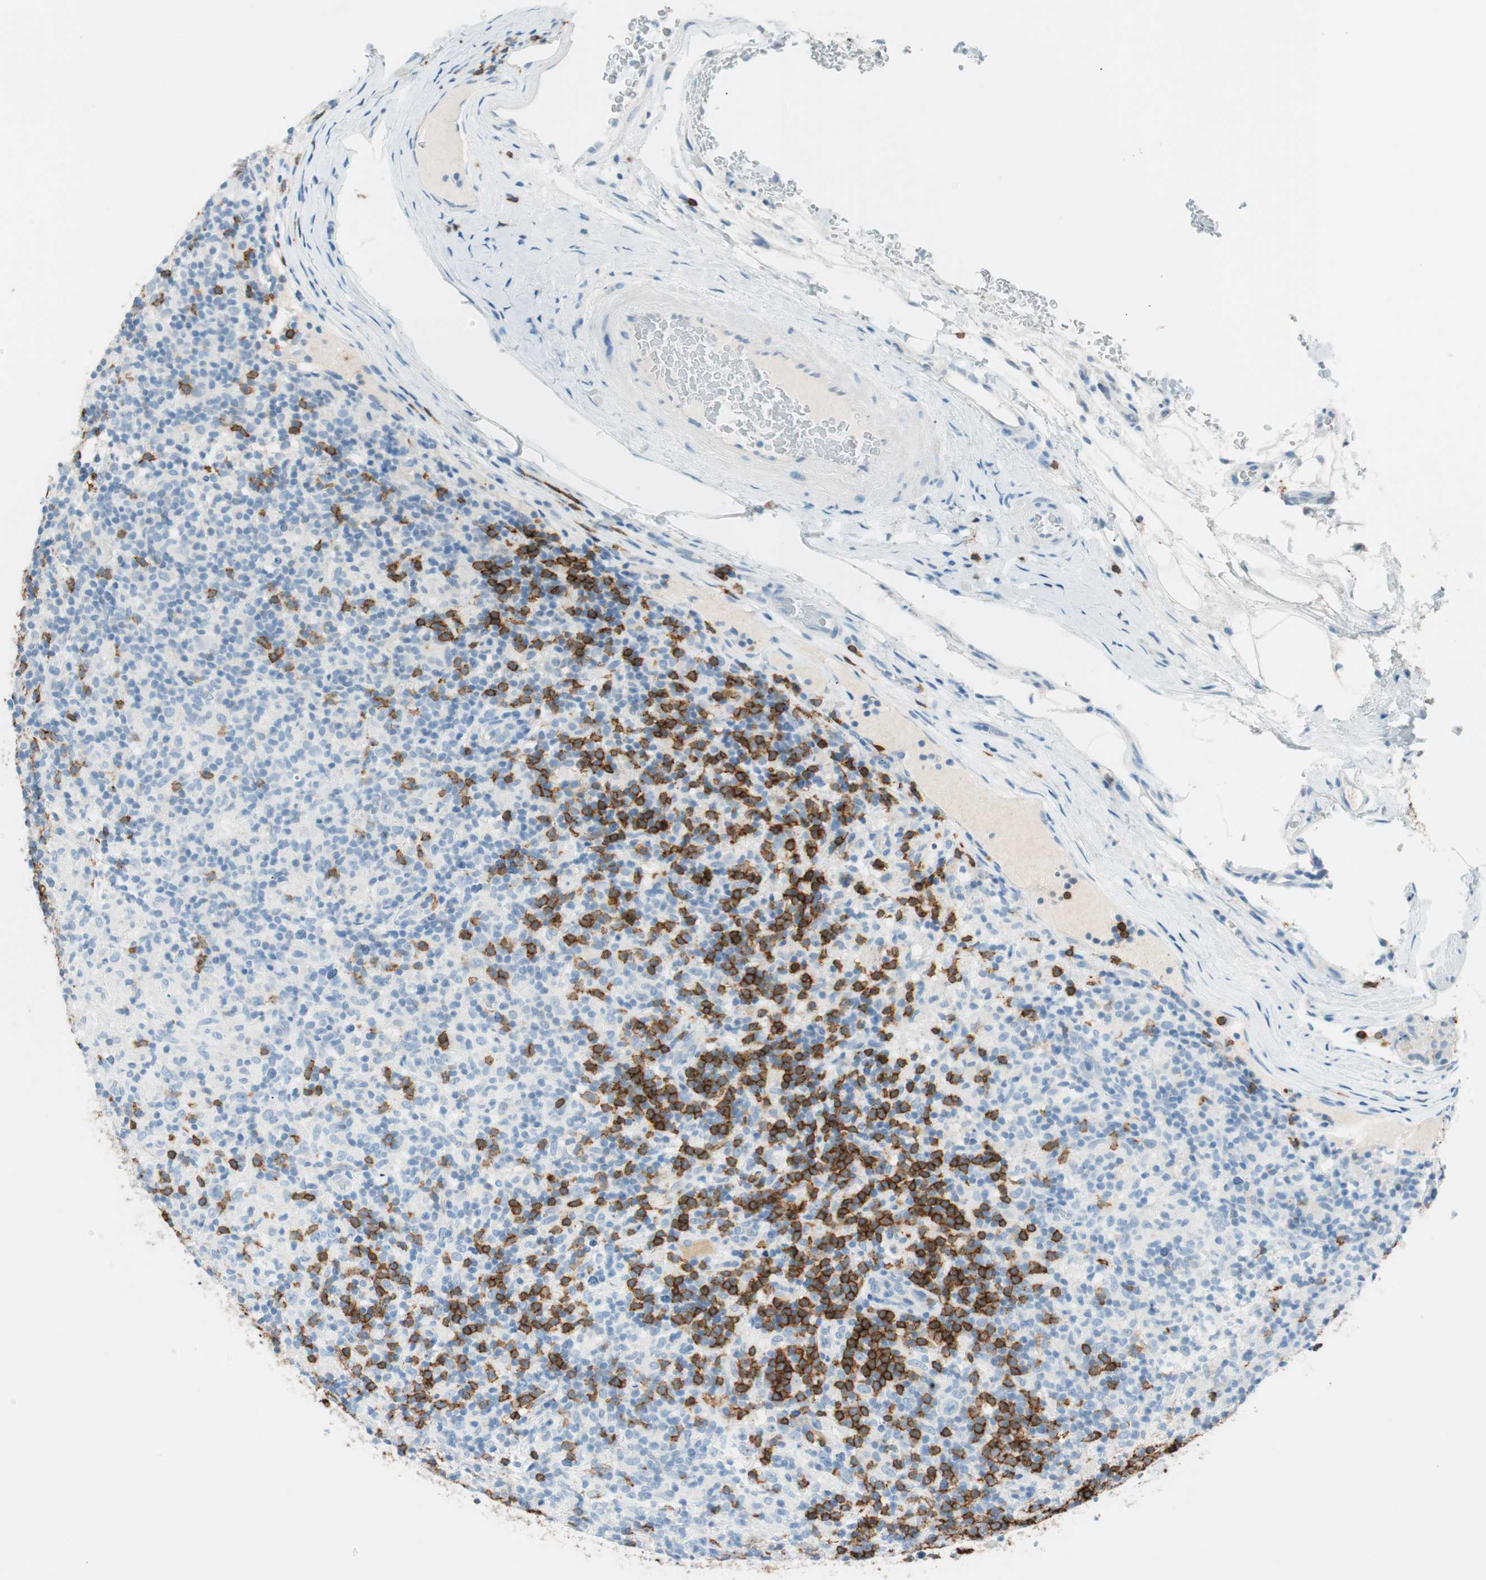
{"staining": {"intensity": "strong", "quantity": "25%-75%", "location": "cytoplasmic/membranous"}, "tissue": "lymphoma", "cell_type": "Tumor cells", "image_type": "cancer", "snomed": [{"axis": "morphology", "description": "Hodgkin's disease, NOS"}, {"axis": "topography", "description": "Lymph node"}], "caption": "Immunohistochemical staining of human lymphoma reveals strong cytoplasmic/membranous protein positivity in about 25%-75% of tumor cells.", "gene": "TNFRSF13C", "patient": {"sex": "male", "age": 70}}